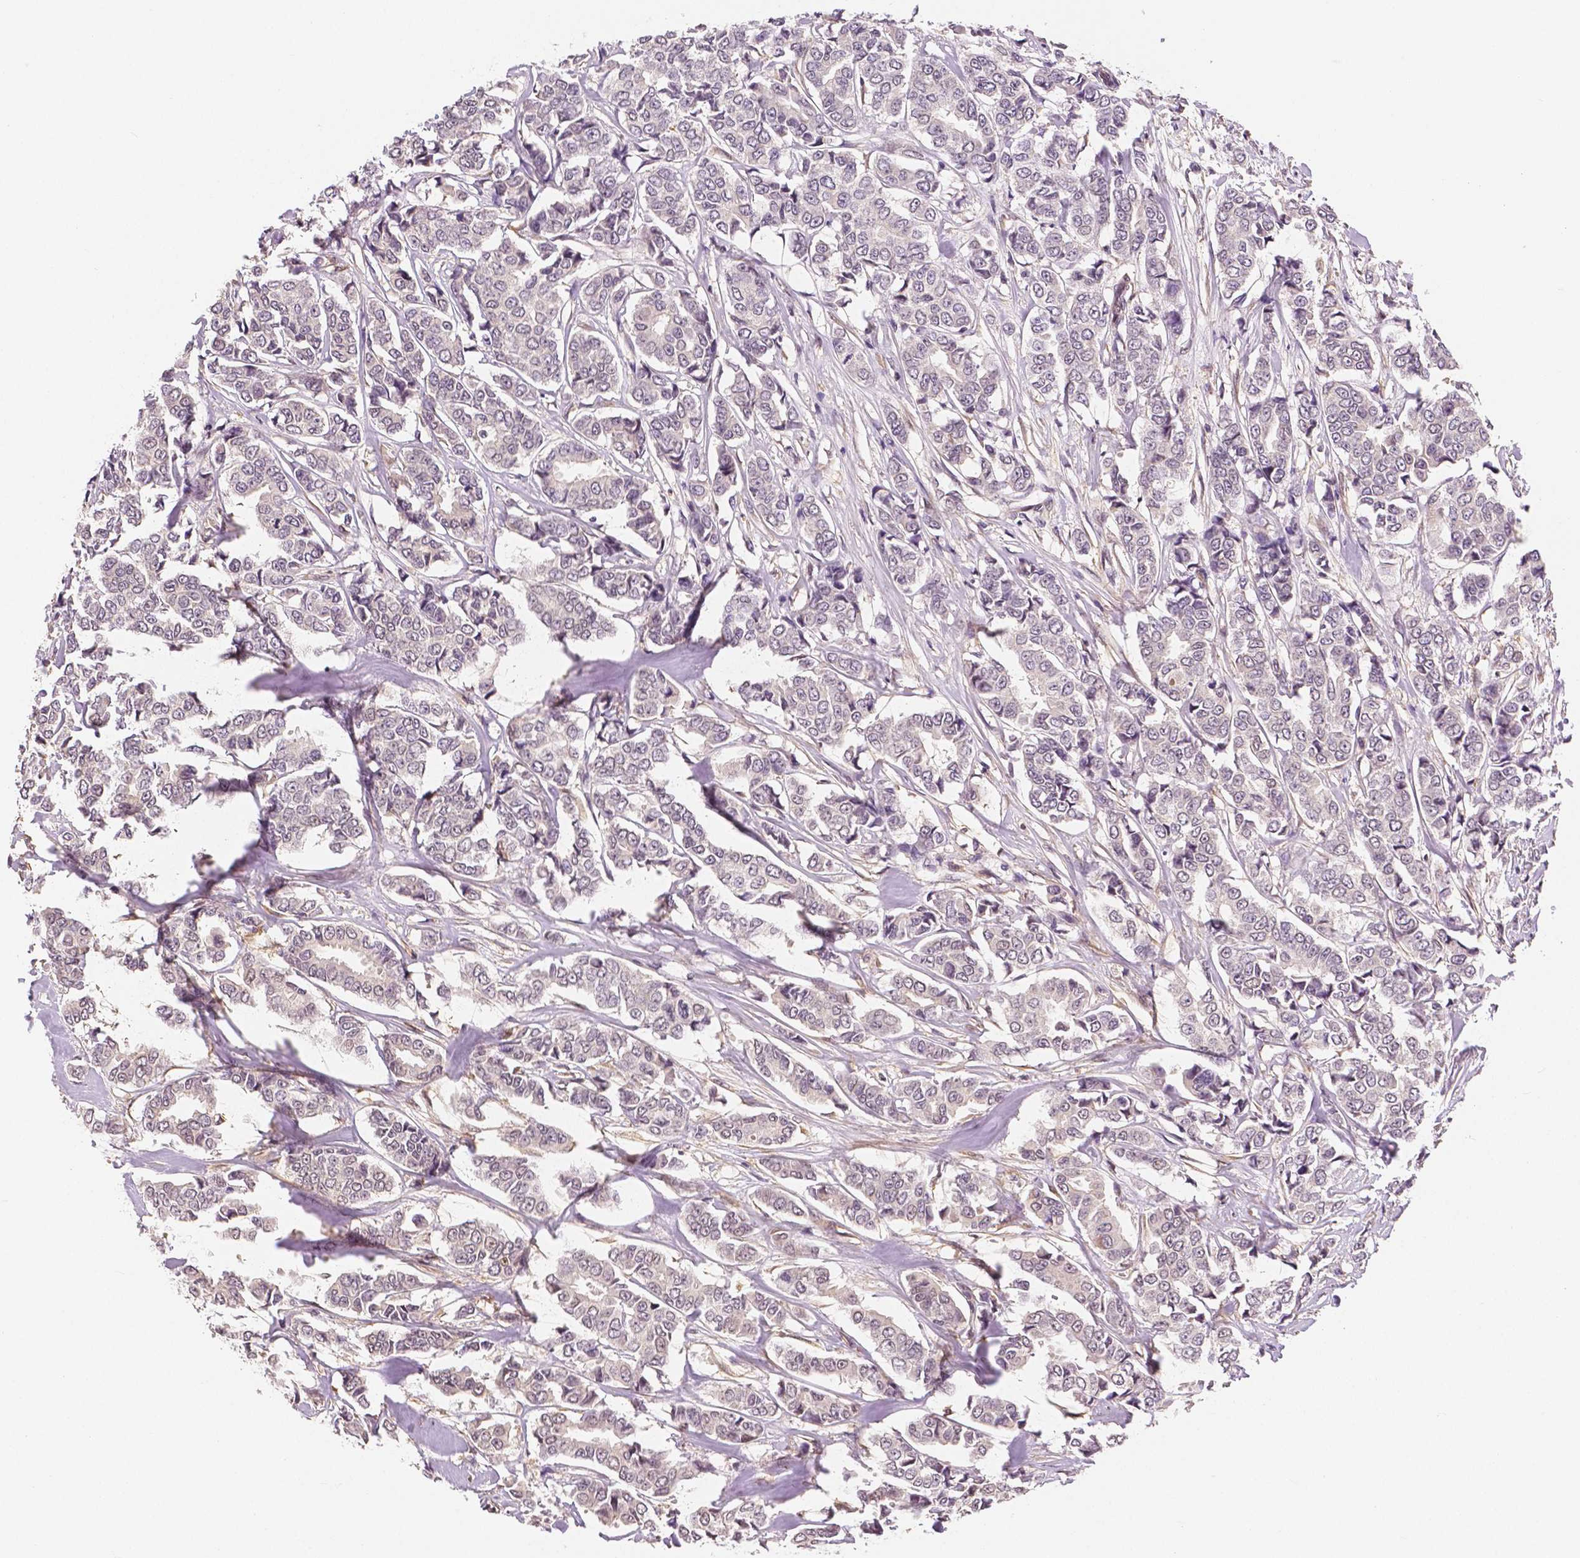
{"staining": {"intensity": "negative", "quantity": "none", "location": "none"}, "tissue": "breast cancer", "cell_type": "Tumor cells", "image_type": "cancer", "snomed": [{"axis": "morphology", "description": "Duct carcinoma"}, {"axis": "topography", "description": "Breast"}], "caption": "This is an IHC image of human breast intraductal carcinoma. There is no staining in tumor cells.", "gene": "MAP1LC3B", "patient": {"sex": "female", "age": 94}}